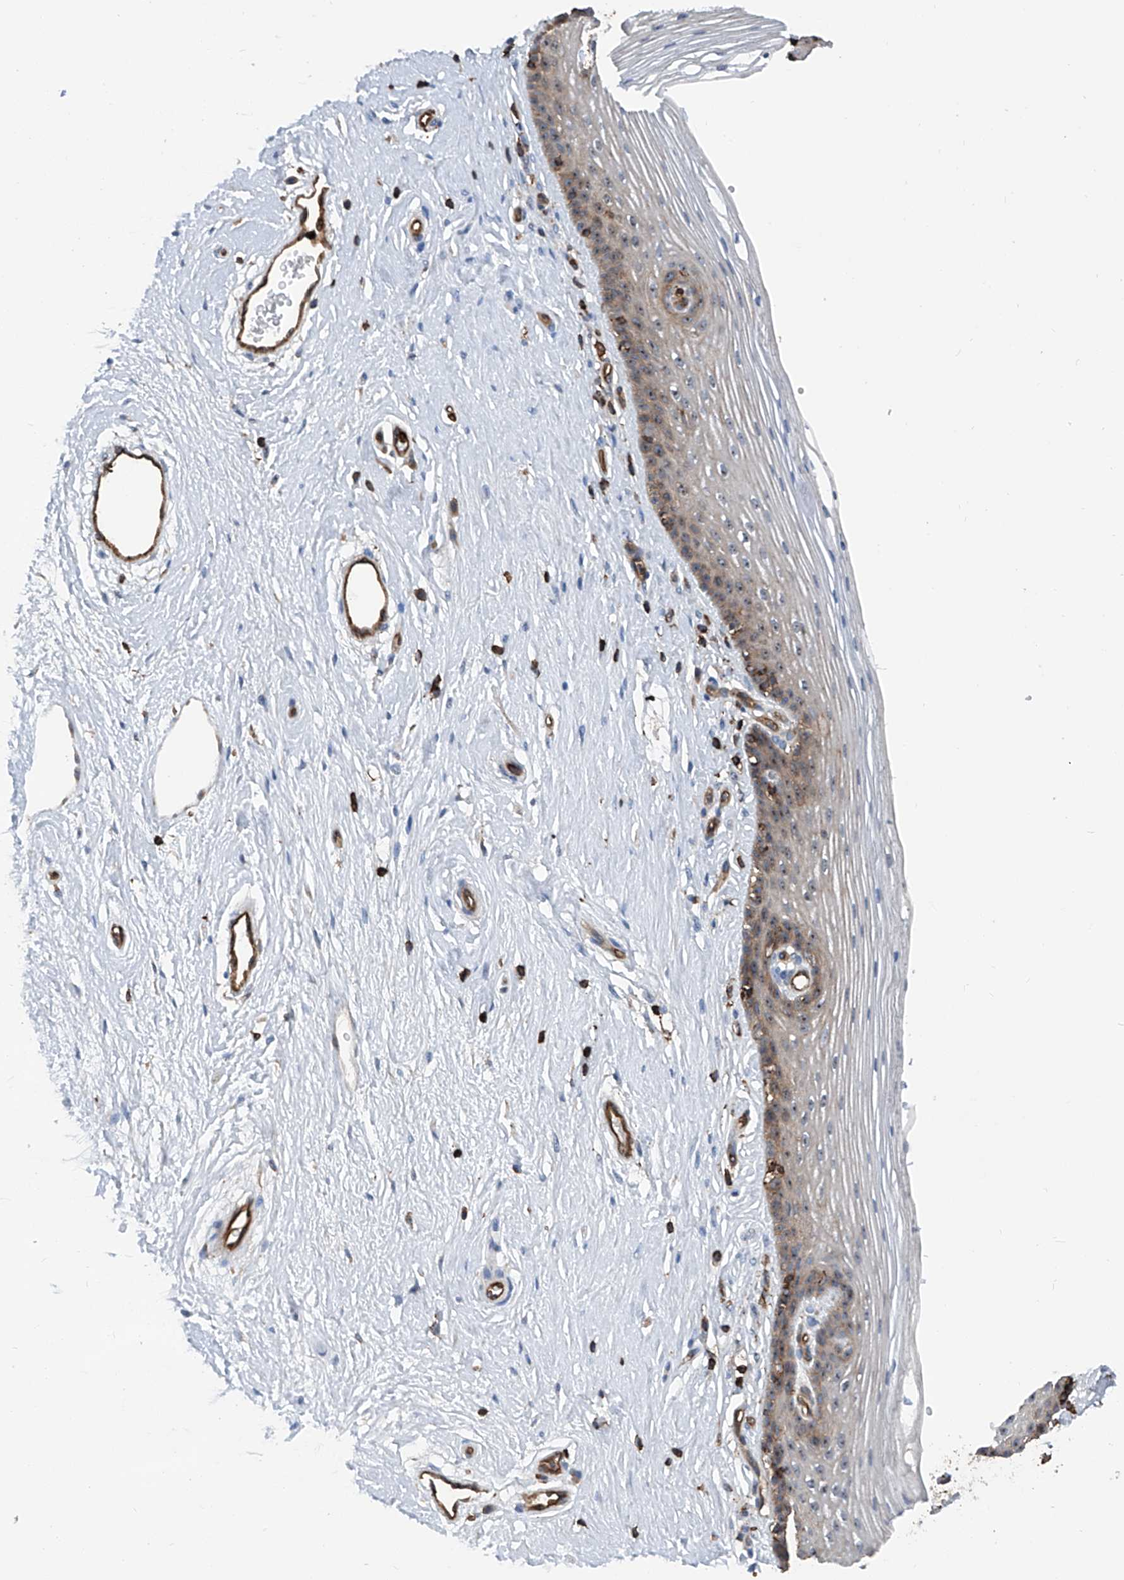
{"staining": {"intensity": "moderate", "quantity": "<25%", "location": "cytoplasmic/membranous,nuclear"}, "tissue": "vagina", "cell_type": "Squamous epithelial cells", "image_type": "normal", "snomed": [{"axis": "morphology", "description": "Normal tissue, NOS"}, {"axis": "topography", "description": "Vagina"}], "caption": "Immunohistochemical staining of normal vagina displays moderate cytoplasmic/membranous,nuclear protein positivity in approximately <25% of squamous epithelial cells. (DAB (3,3'-diaminobenzidine) IHC, brown staining for protein, blue staining for nuclei).", "gene": "ZNF484", "patient": {"sex": "female", "age": 46}}